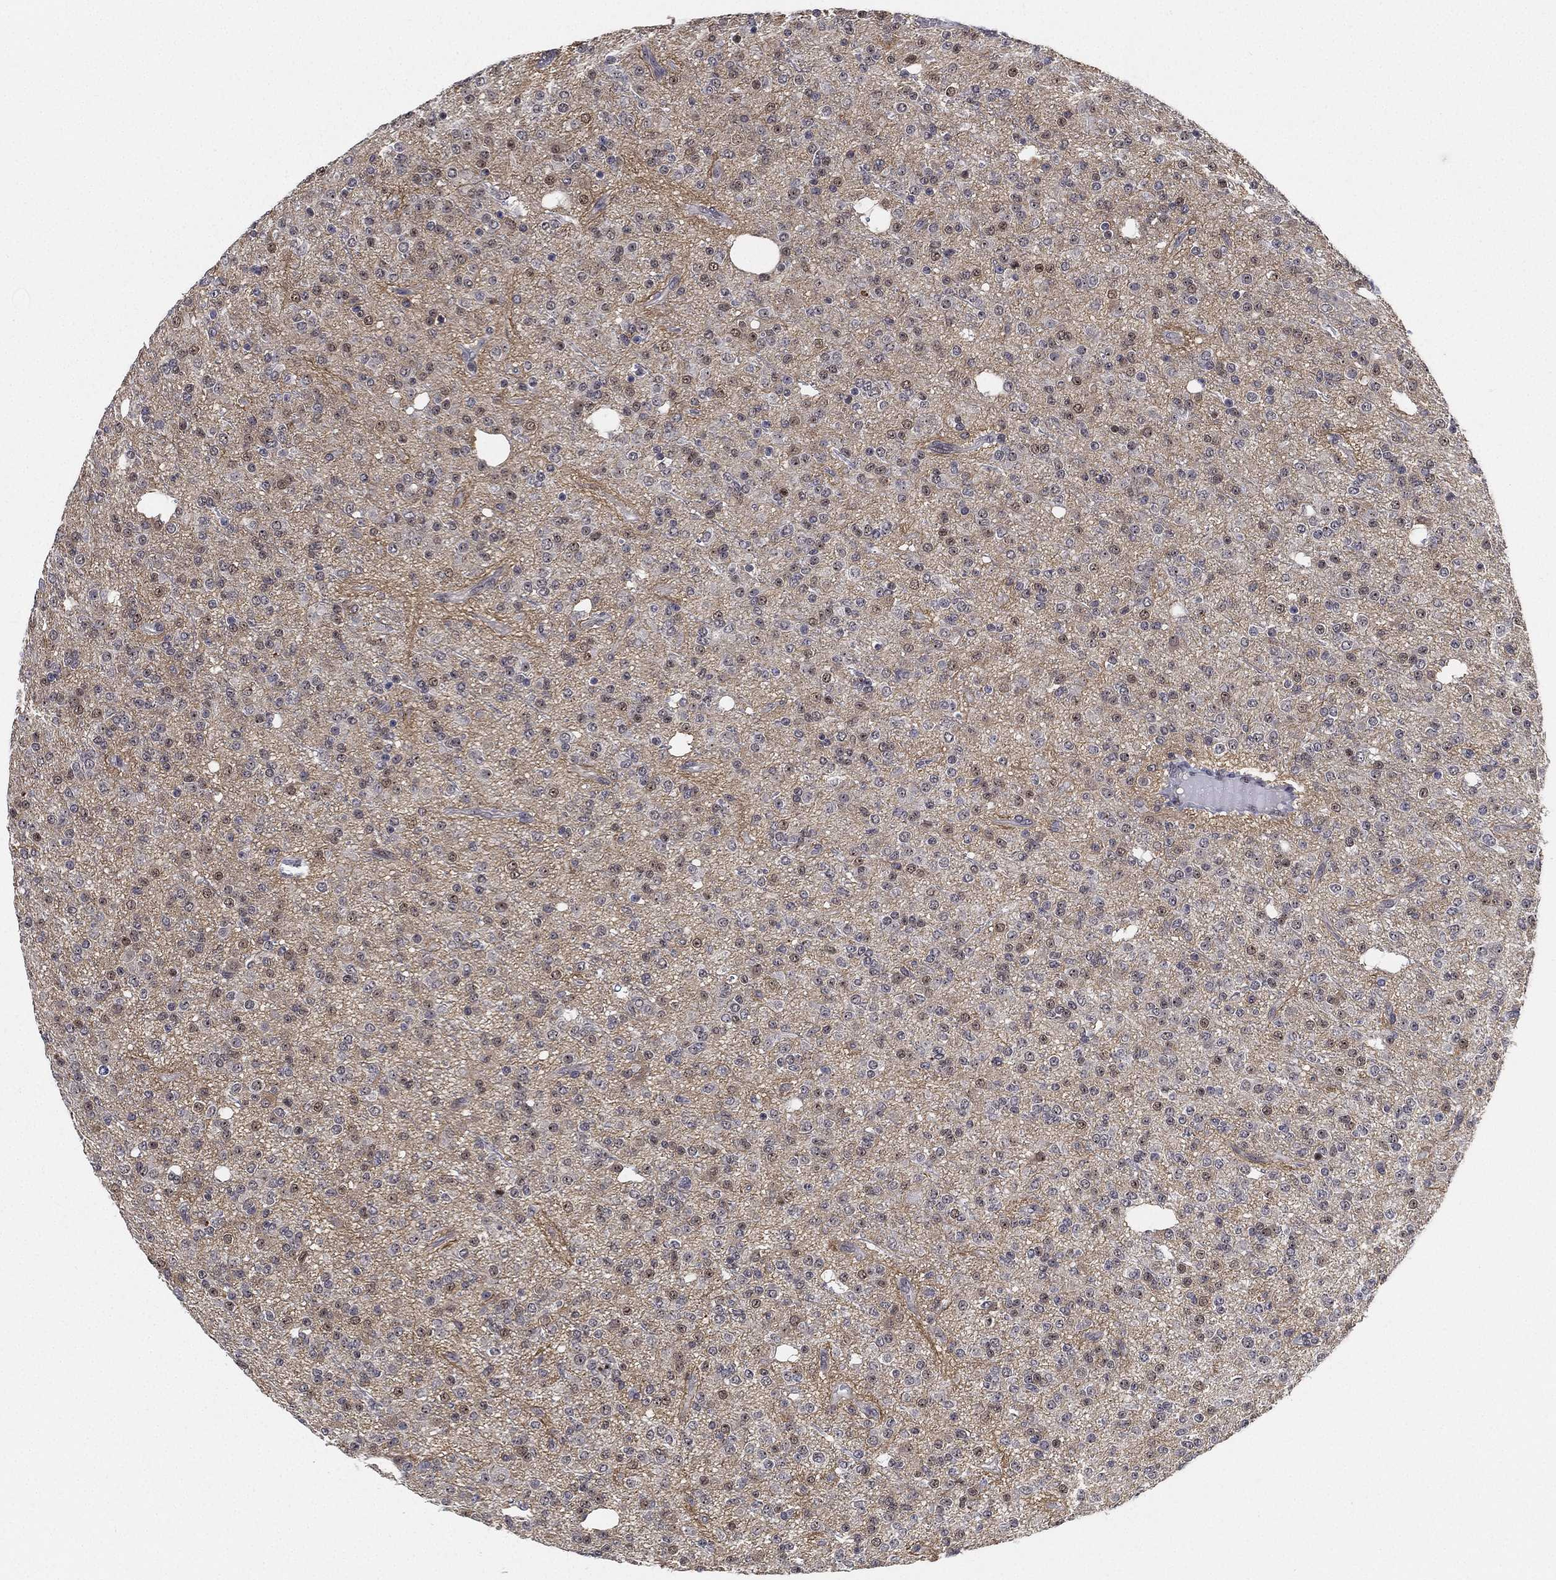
{"staining": {"intensity": "weak", "quantity": "25%-75%", "location": "nuclear"}, "tissue": "glioma", "cell_type": "Tumor cells", "image_type": "cancer", "snomed": [{"axis": "morphology", "description": "Glioma, malignant, Low grade"}, {"axis": "topography", "description": "Brain"}], "caption": "A brown stain shows weak nuclear staining of a protein in malignant low-grade glioma tumor cells.", "gene": "PPP1R16B", "patient": {"sex": "male", "age": 27}}